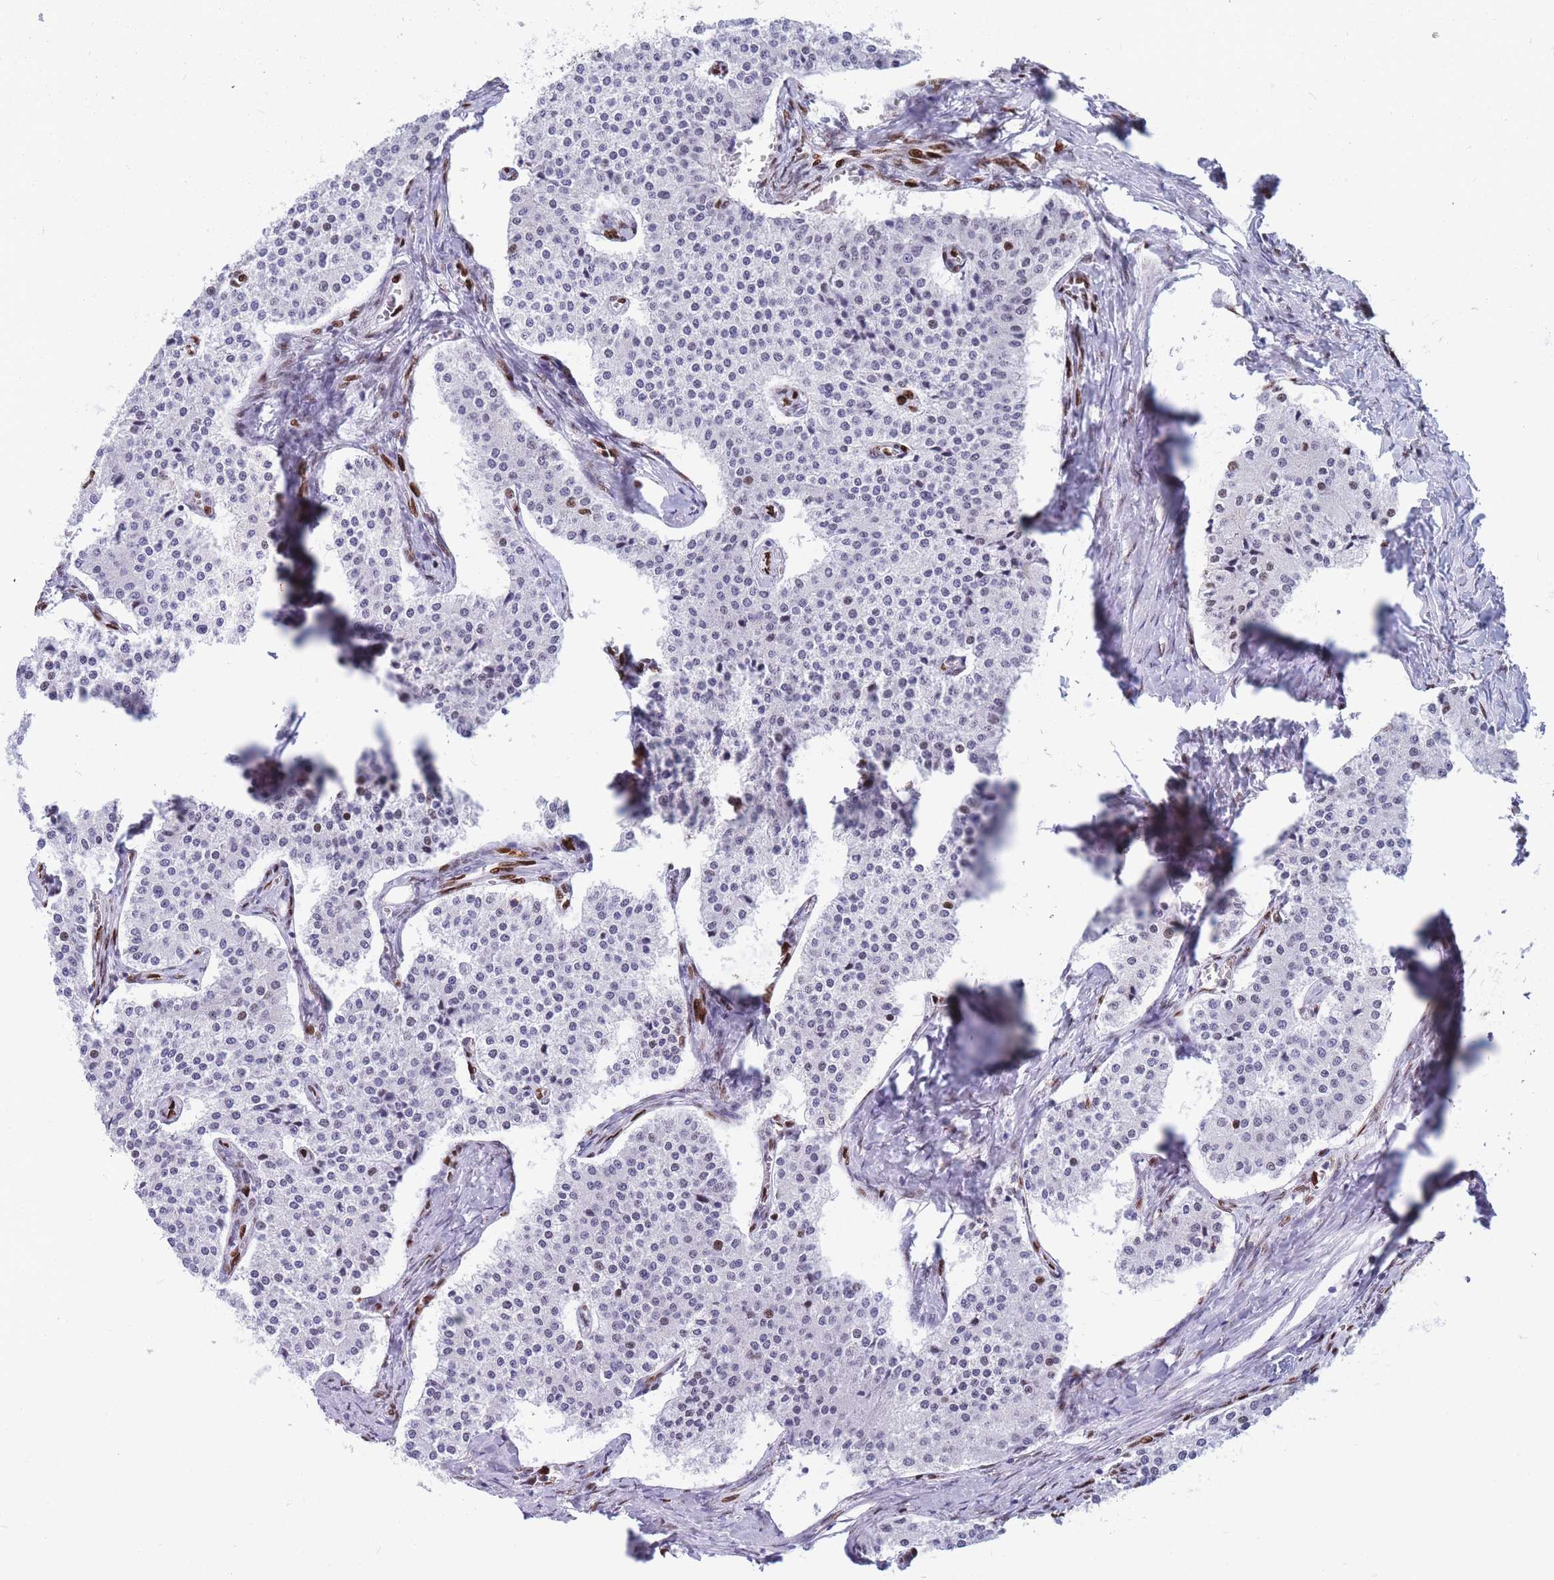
{"staining": {"intensity": "negative", "quantity": "none", "location": "none"}, "tissue": "carcinoid", "cell_type": "Tumor cells", "image_type": "cancer", "snomed": [{"axis": "morphology", "description": "Carcinoid, malignant, NOS"}, {"axis": "topography", "description": "Colon"}], "caption": "Immunohistochemistry (IHC) image of neoplastic tissue: human carcinoid stained with DAB shows no significant protein staining in tumor cells.", "gene": "NASP", "patient": {"sex": "female", "age": 52}}